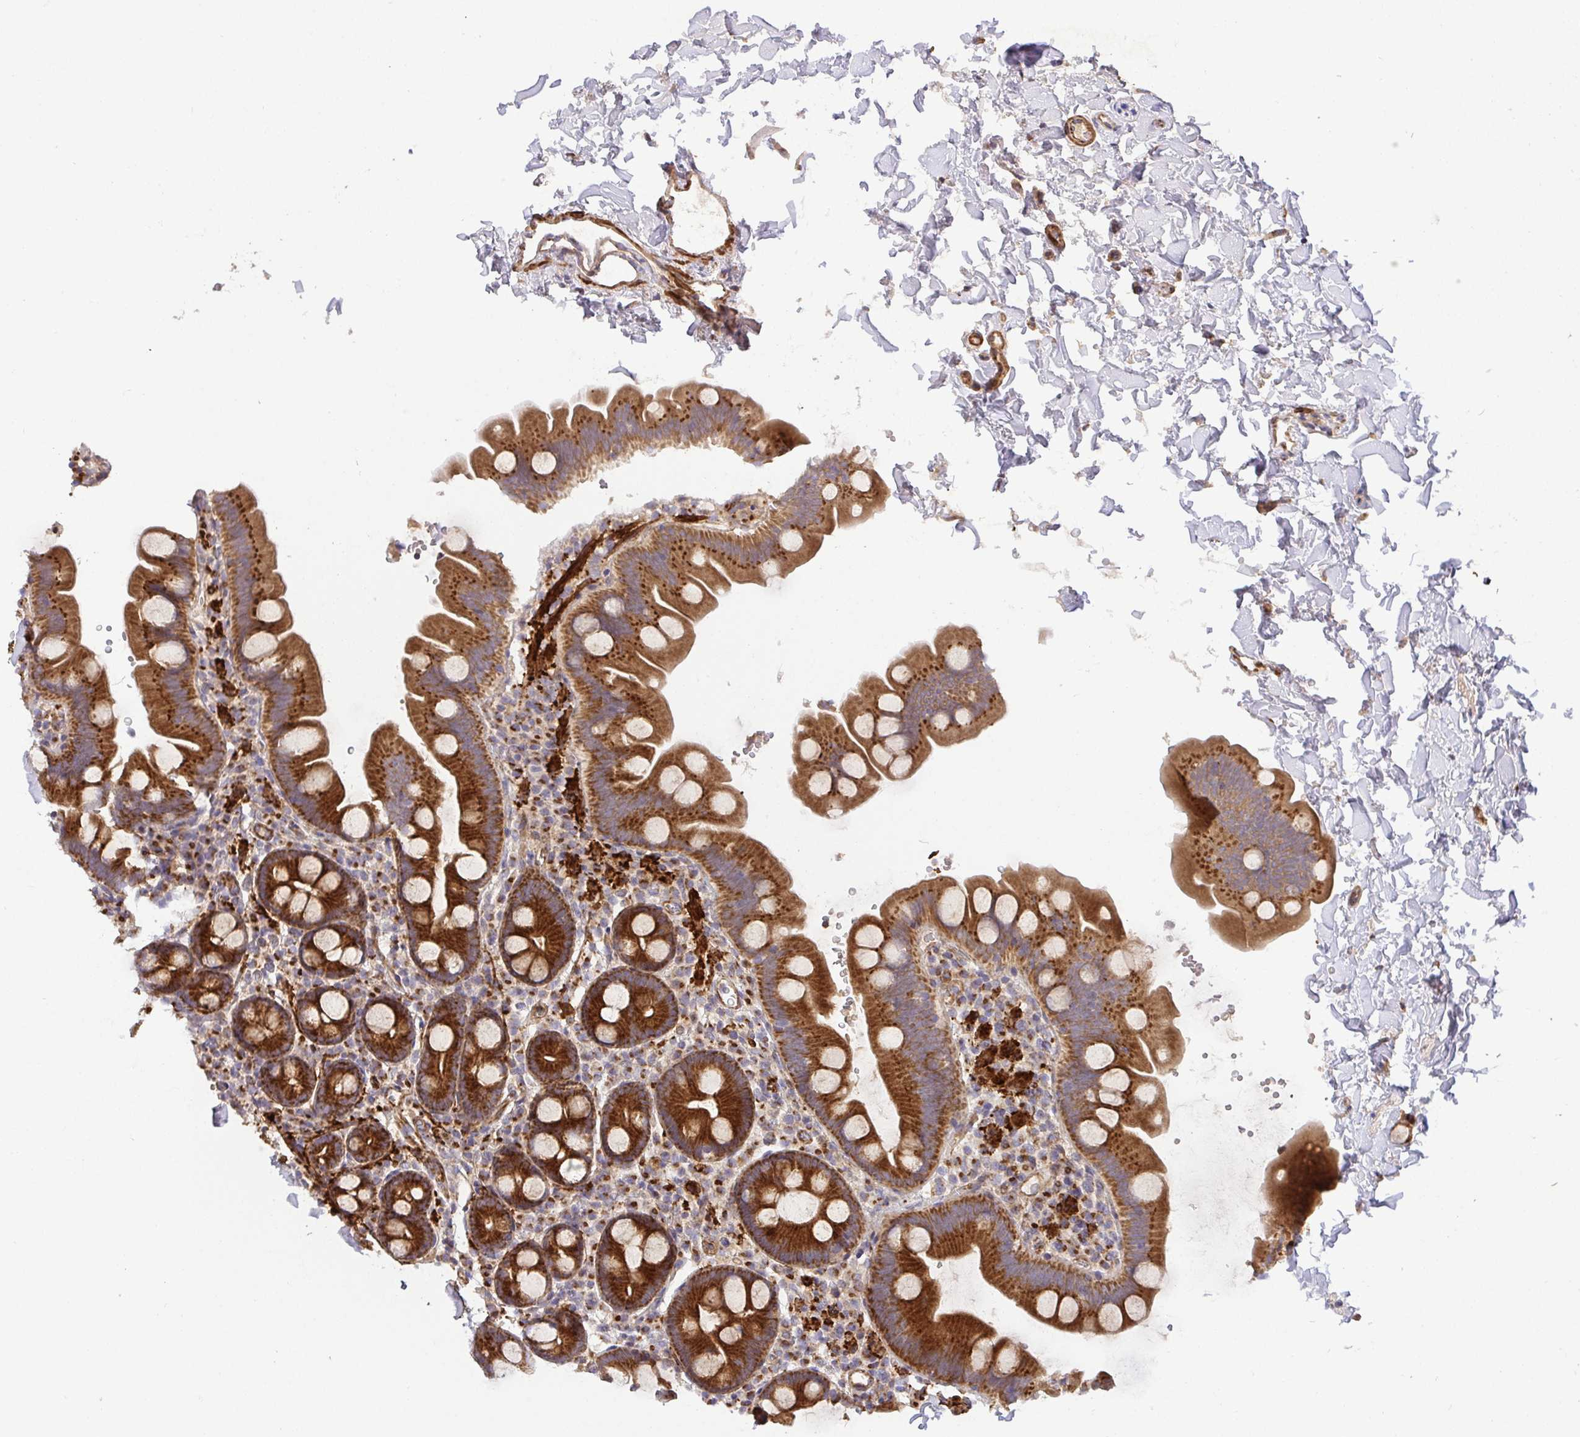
{"staining": {"intensity": "strong", "quantity": ">75%", "location": "cytoplasmic/membranous"}, "tissue": "small intestine", "cell_type": "Glandular cells", "image_type": "normal", "snomed": [{"axis": "morphology", "description": "Normal tissue, NOS"}, {"axis": "topography", "description": "Small intestine"}], "caption": "Glandular cells display high levels of strong cytoplasmic/membranous expression in approximately >75% of cells in unremarkable small intestine.", "gene": "TM9SF4", "patient": {"sex": "female", "age": 68}}